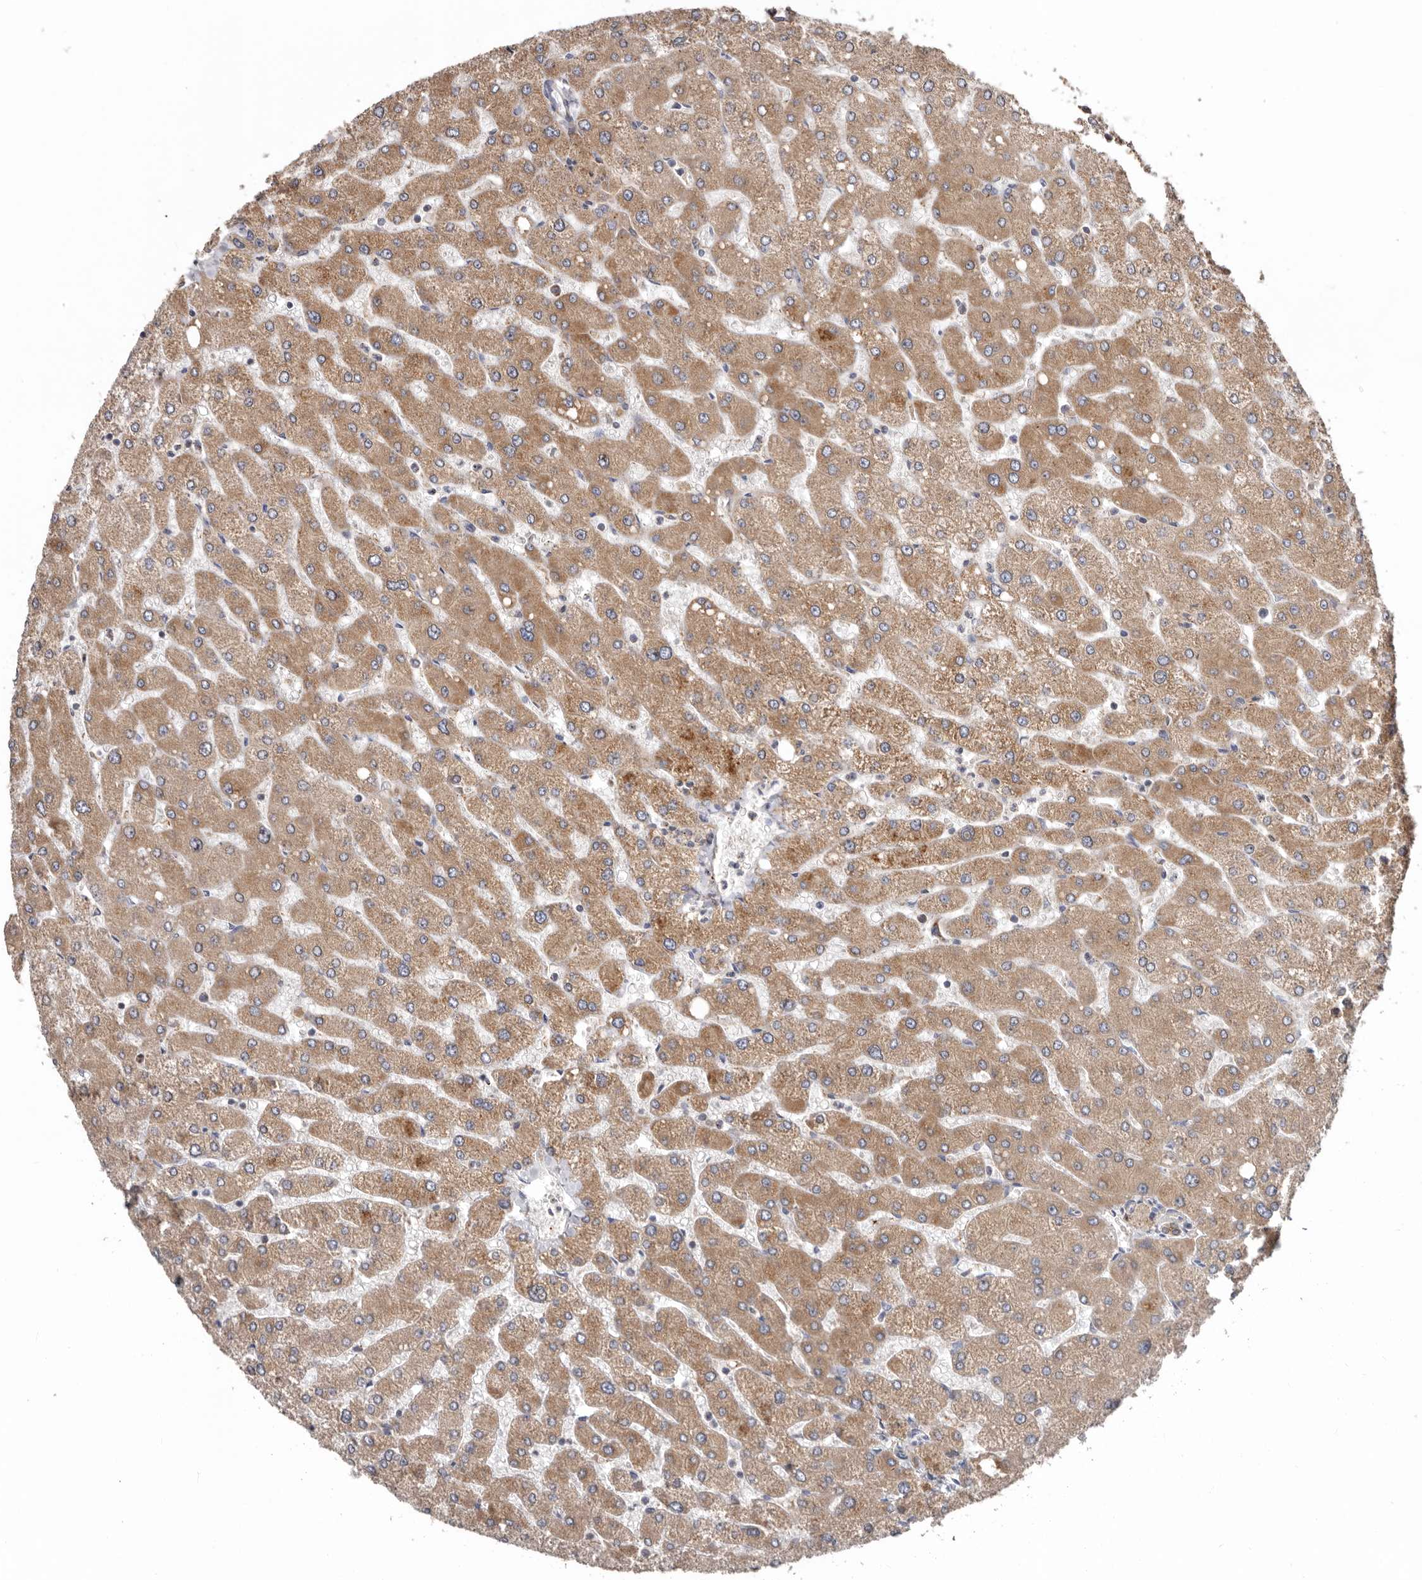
{"staining": {"intensity": "weak", "quantity": "25%-75%", "location": "cytoplasmic/membranous"}, "tissue": "liver", "cell_type": "Cholangiocytes", "image_type": "normal", "snomed": [{"axis": "morphology", "description": "Normal tissue, NOS"}, {"axis": "topography", "description": "Liver"}], "caption": "IHC (DAB) staining of unremarkable human liver shows weak cytoplasmic/membranous protein staining in about 25%-75% of cholangiocytes. The staining was performed using DAB (3,3'-diaminobenzidine), with brown indicating positive protein expression. Nuclei are stained blue with hematoxylin.", "gene": "TMUB1", "patient": {"sex": "male", "age": 55}}